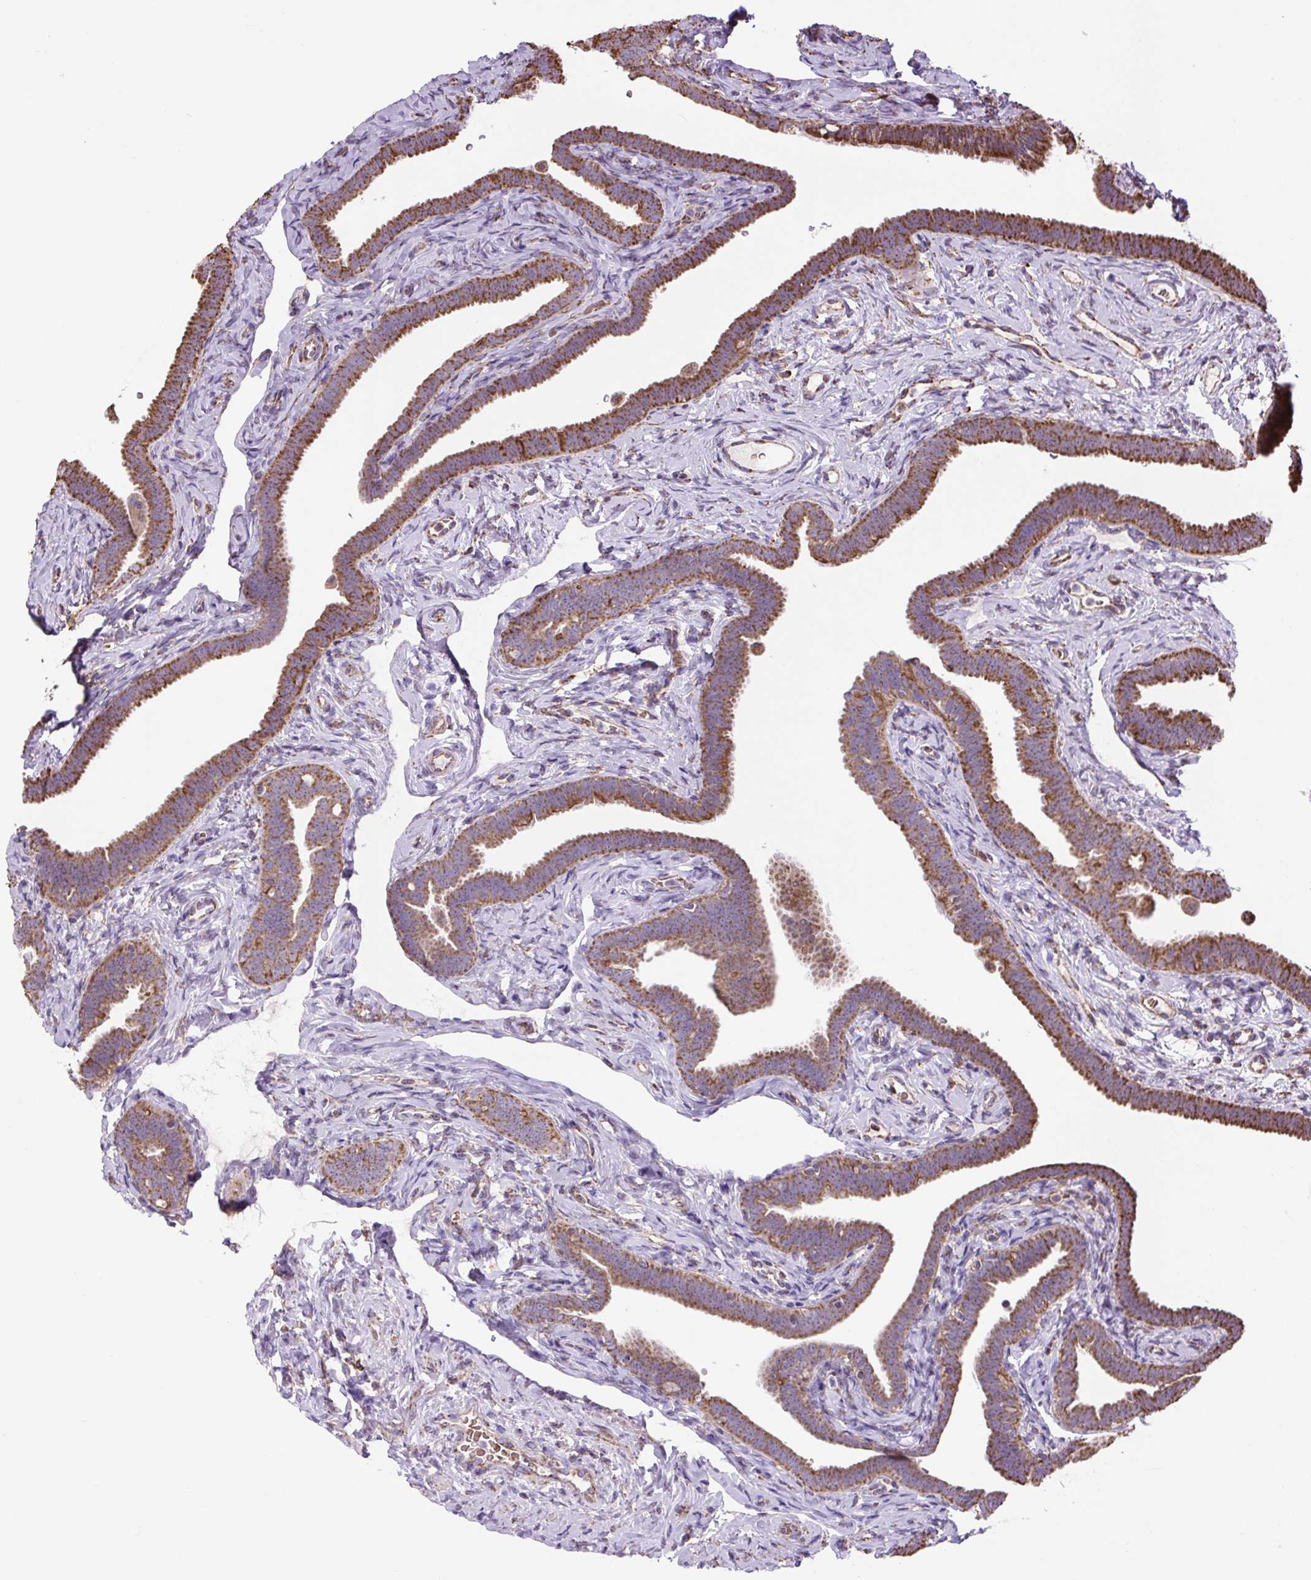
{"staining": {"intensity": "strong", "quantity": ">75%", "location": "cytoplasmic/membranous"}, "tissue": "fallopian tube", "cell_type": "Glandular cells", "image_type": "normal", "snomed": [{"axis": "morphology", "description": "Normal tissue, NOS"}, {"axis": "topography", "description": "Fallopian tube"}], "caption": "Immunohistochemistry (IHC) staining of normal fallopian tube, which exhibits high levels of strong cytoplasmic/membranous staining in approximately >75% of glandular cells indicating strong cytoplasmic/membranous protein staining. The staining was performed using DAB (3,3'-diaminobenzidine) (brown) for protein detection and nuclei were counterstained in hematoxylin (blue).", "gene": "PLCG1", "patient": {"sex": "female", "age": 69}}